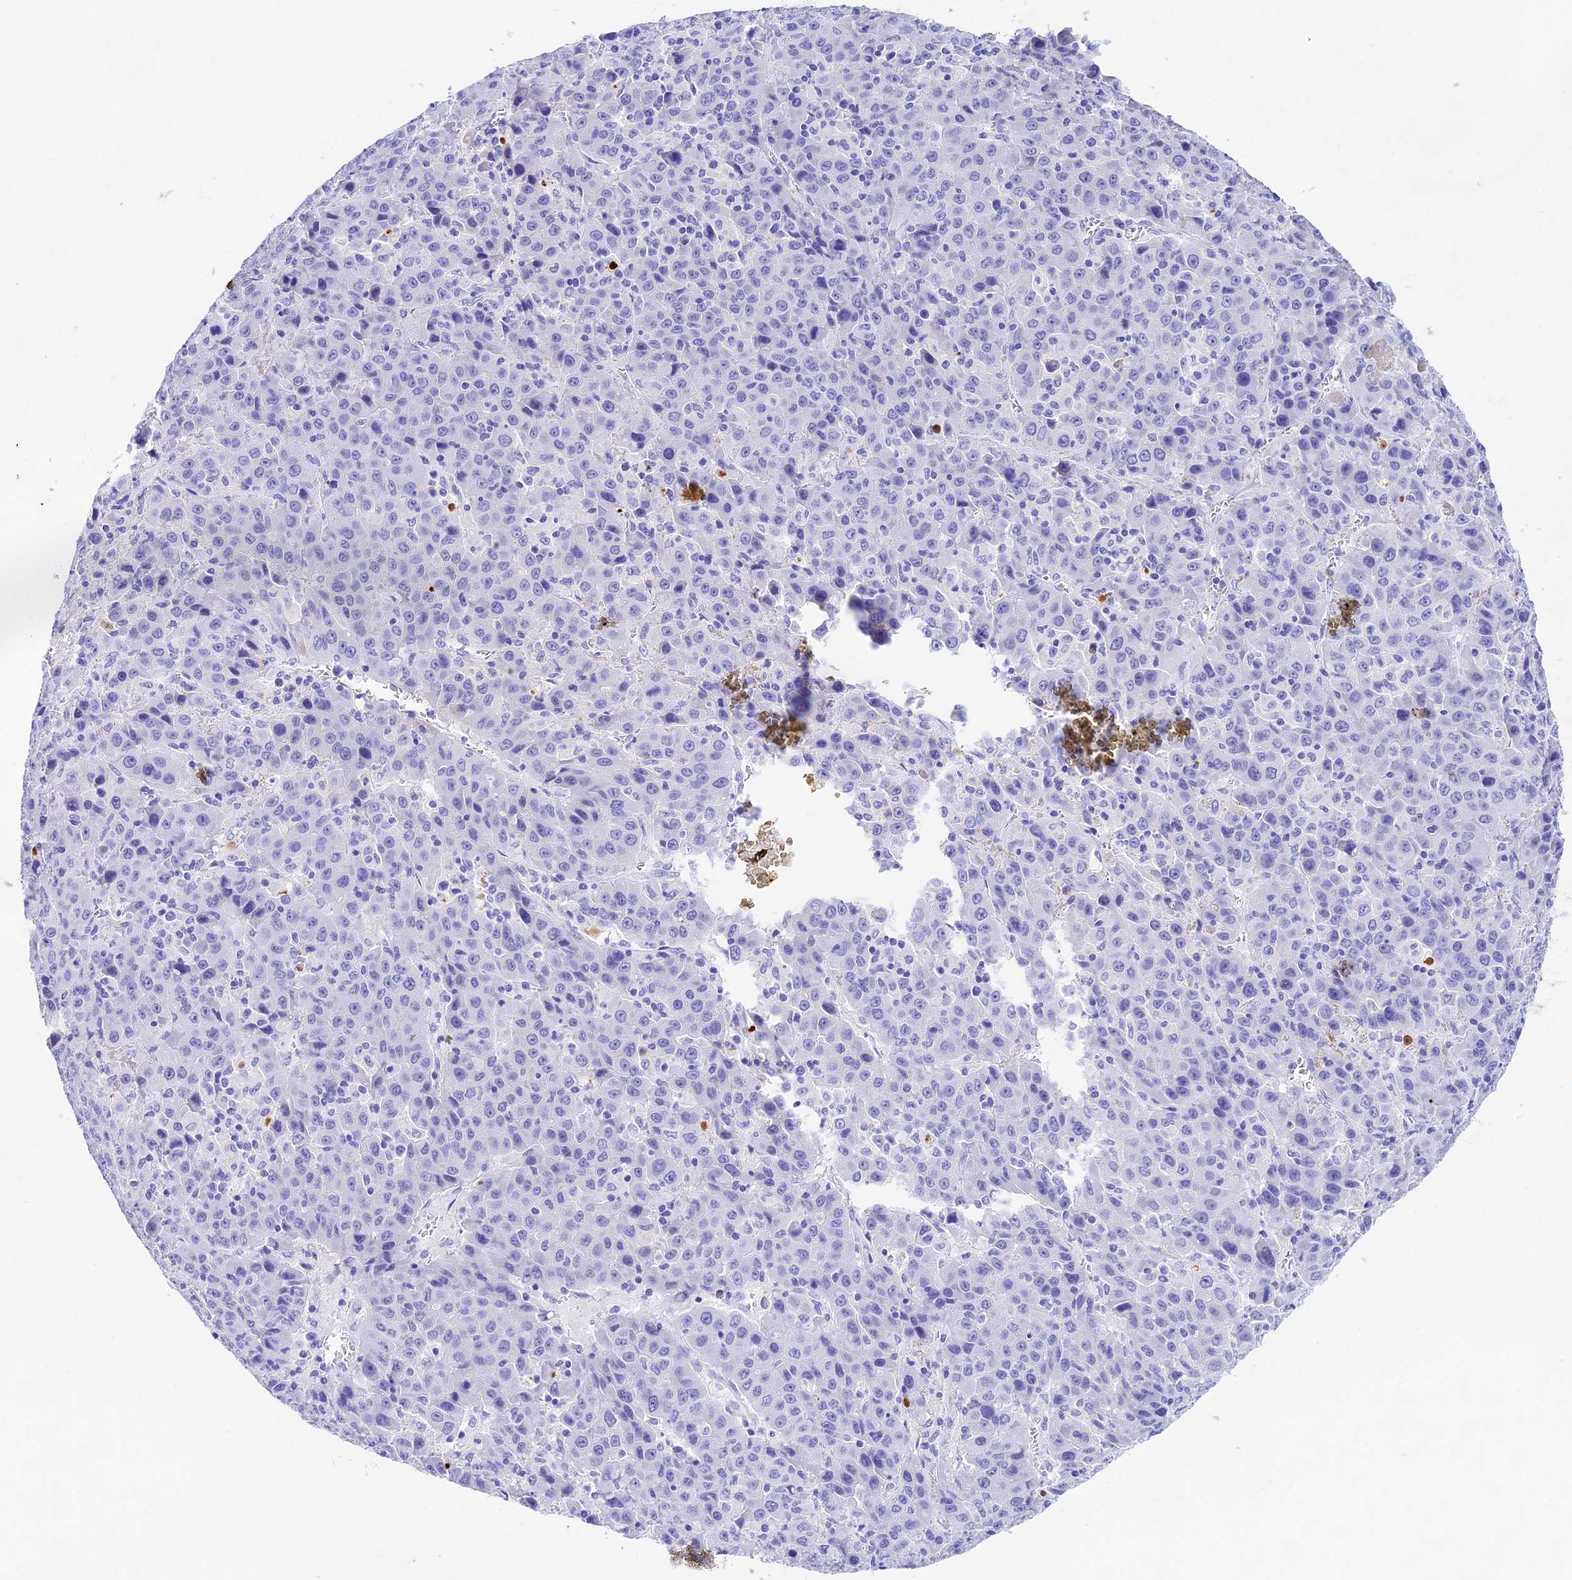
{"staining": {"intensity": "negative", "quantity": "none", "location": "none"}, "tissue": "liver cancer", "cell_type": "Tumor cells", "image_type": "cancer", "snomed": [{"axis": "morphology", "description": "Carcinoma, Hepatocellular, NOS"}, {"axis": "topography", "description": "Liver"}], "caption": "This is an IHC histopathology image of human liver hepatocellular carcinoma. There is no expression in tumor cells.", "gene": "PSG11", "patient": {"sex": "female", "age": 53}}